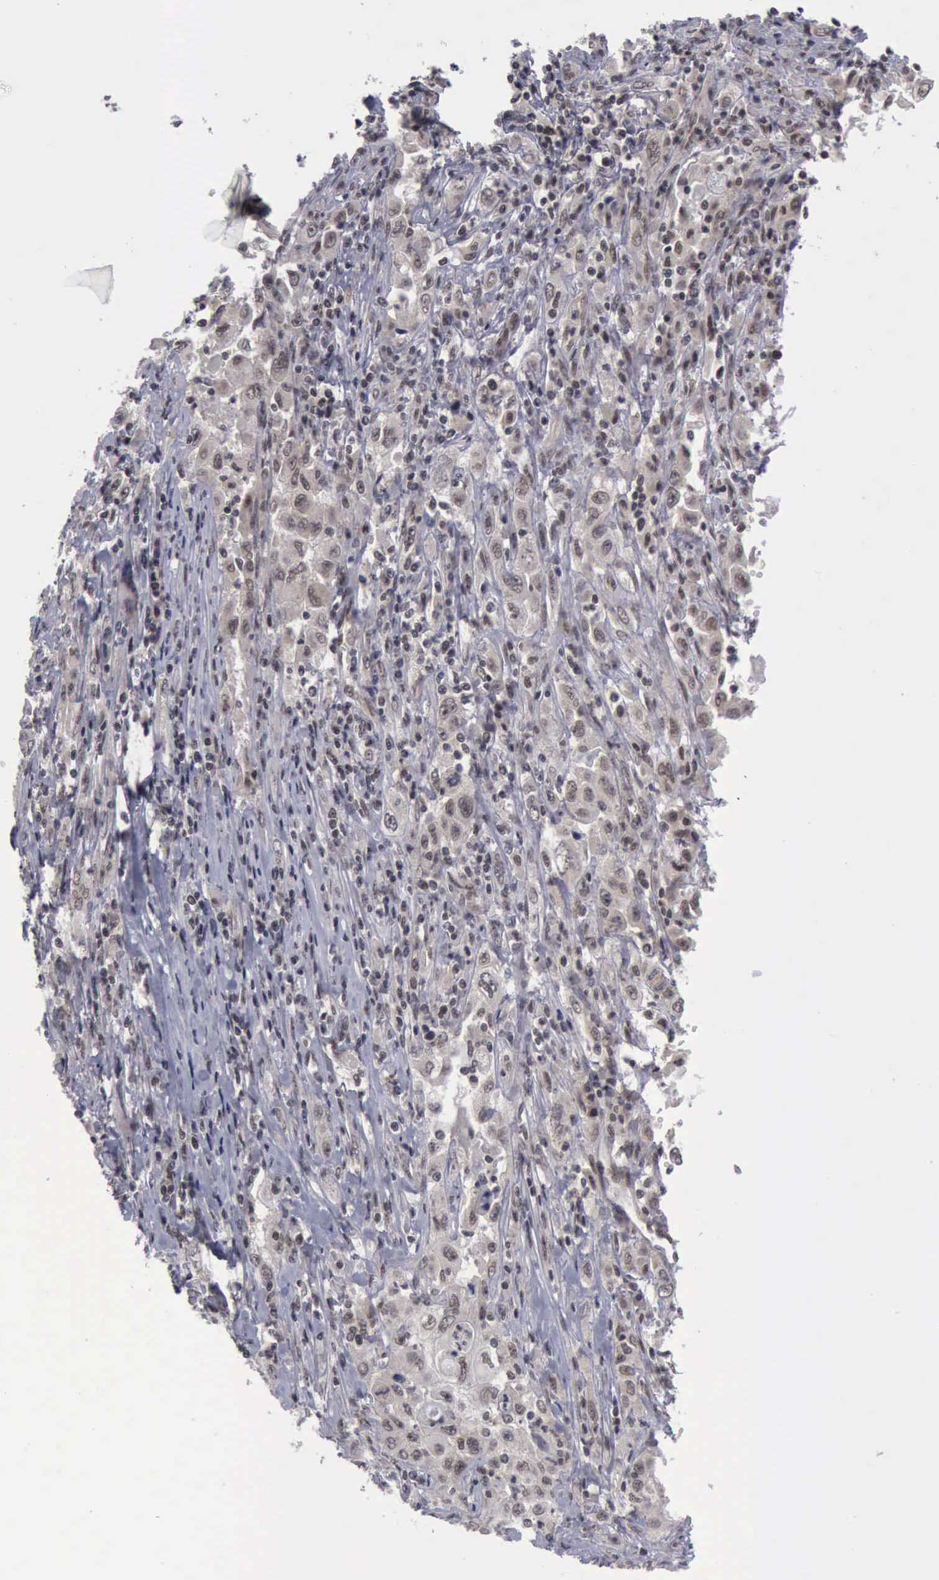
{"staining": {"intensity": "weak", "quantity": ">75%", "location": "cytoplasmic/membranous,nuclear"}, "tissue": "pancreatic cancer", "cell_type": "Tumor cells", "image_type": "cancer", "snomed": [{"axis": "morphology", "description": "Adenocarcinoma, NOS"}, {"axis": "topography", "description": "Pancreas"}], "caption": "Pancreatic cancer stained with a brown dye demonstrates weak cytoplasmic/membranous and nuclear positive expression in approximately >75% of tumor cells.", "gene": "ATM", "patient": {"sex": "male", "age": 70}}